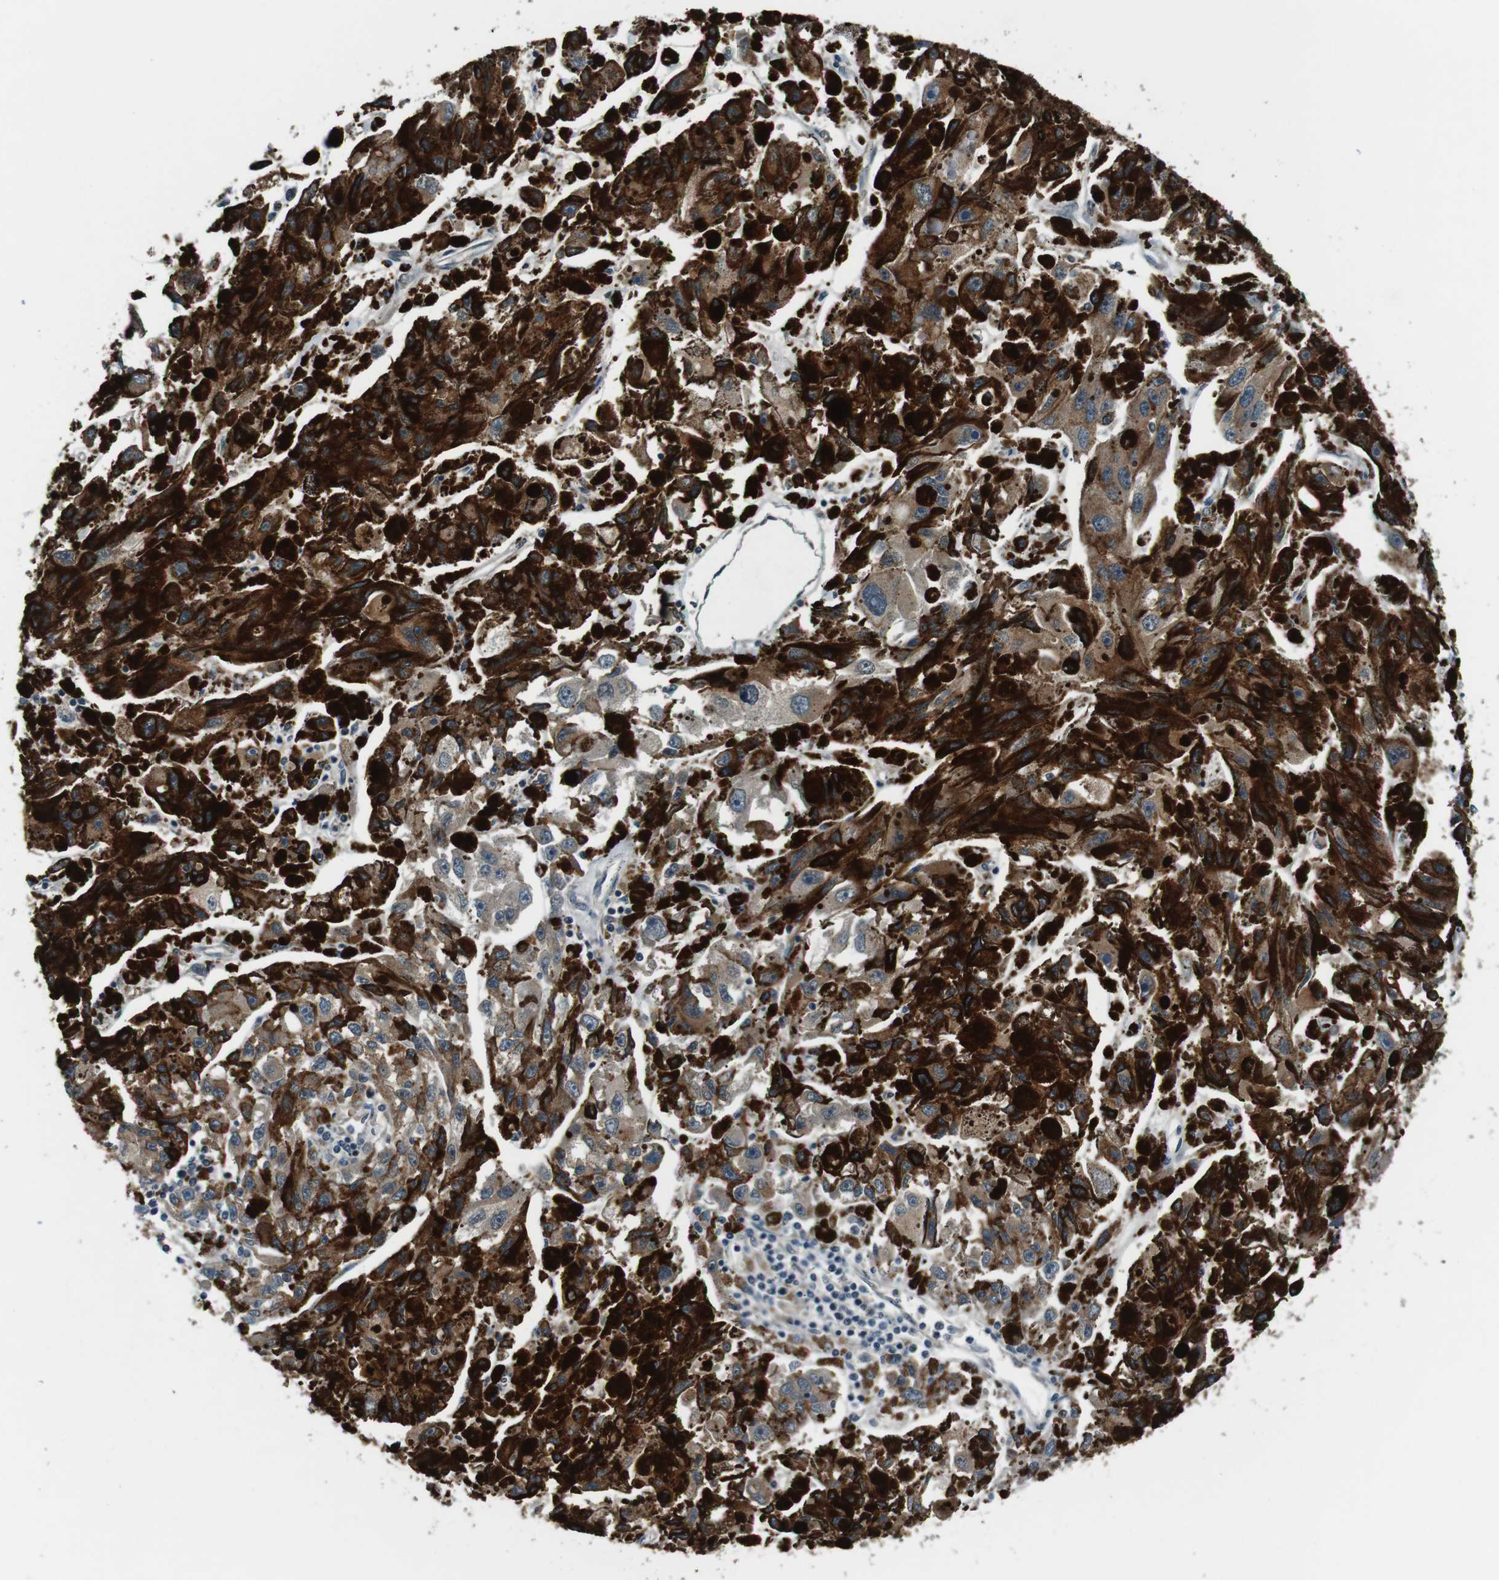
{"staining": {"intensity": "weak", "quantity": ">75%", "location": "cytoplasmic/membranous"}, "tissue": "melanoma", "cell_type": "Tumor cells", "image_type": "cancer", "snomed": [{"axis": "morphology", "description": "Malignant melanoma, NOS"}, {"axis": "topography", "description": "Skin"}], "caption": "About >75% of tumor cells in melanoma exhibit weak cytoplasmic/membranous protein expression as visualized by brown immunohistochemical staining.", "gene": "LRIG2", "patient": {"sex": "female", "age": 104}}